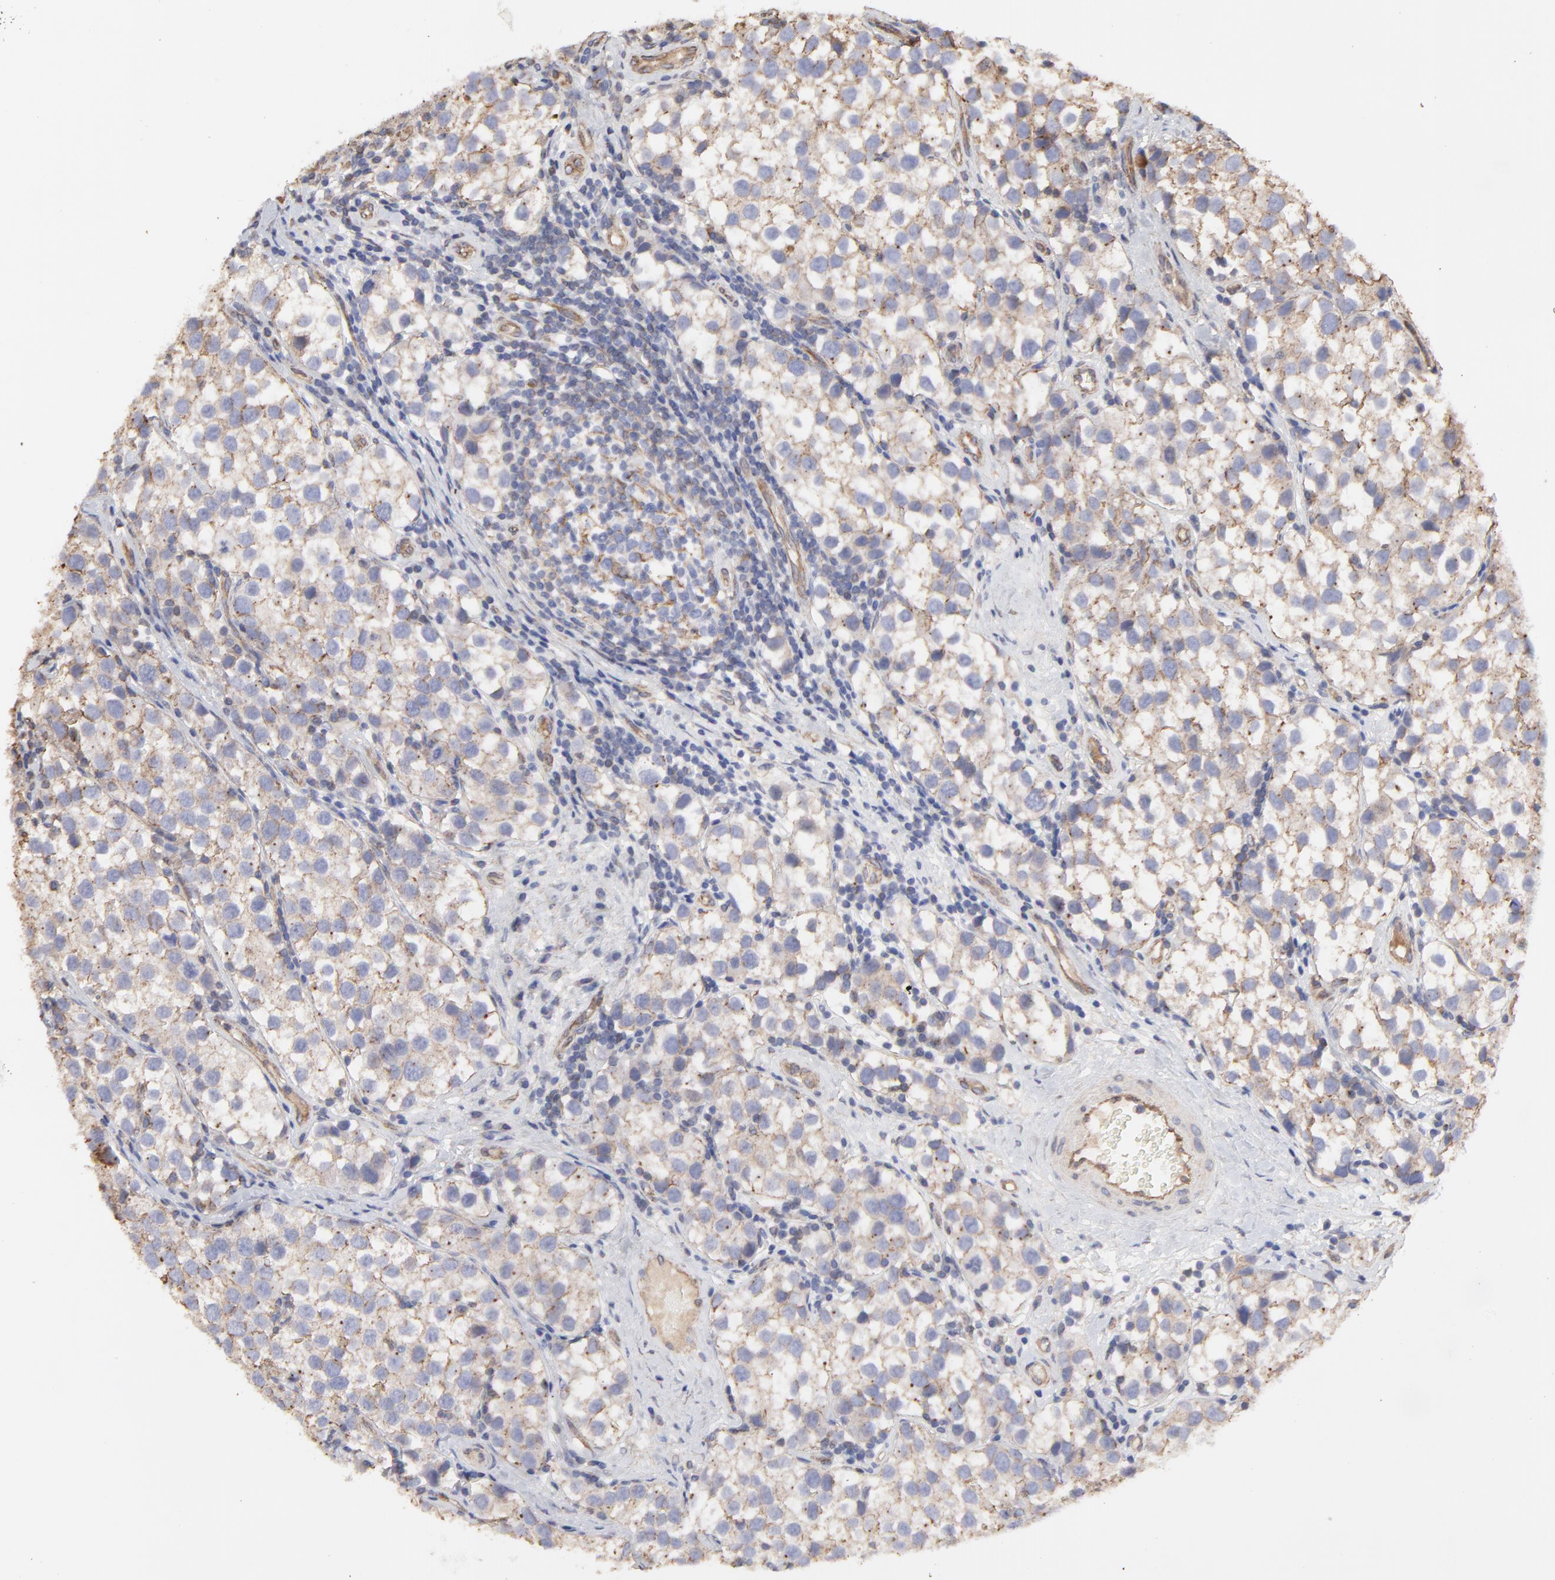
{"staining": {"intensity": "weak", "quantity": ">75%", "location": "cytoplasmic/membranous"}, "tissue": "testis cancer", "cell_type": "Tumor cells", "image_type": "cancer", "snomed": [{"axis": "morphology", "description": "Seminoma, NOS"}, {"axis": "topography", "description": "Testis"}], "caption": "Seminoma (testis) stained with a brown dye exhibits weak cytoplasmic/membranous positive positivity in approximately >75% of tumor cells.", "gene": "LRCH2", "patient": {"sex": "male", "age": 39}}